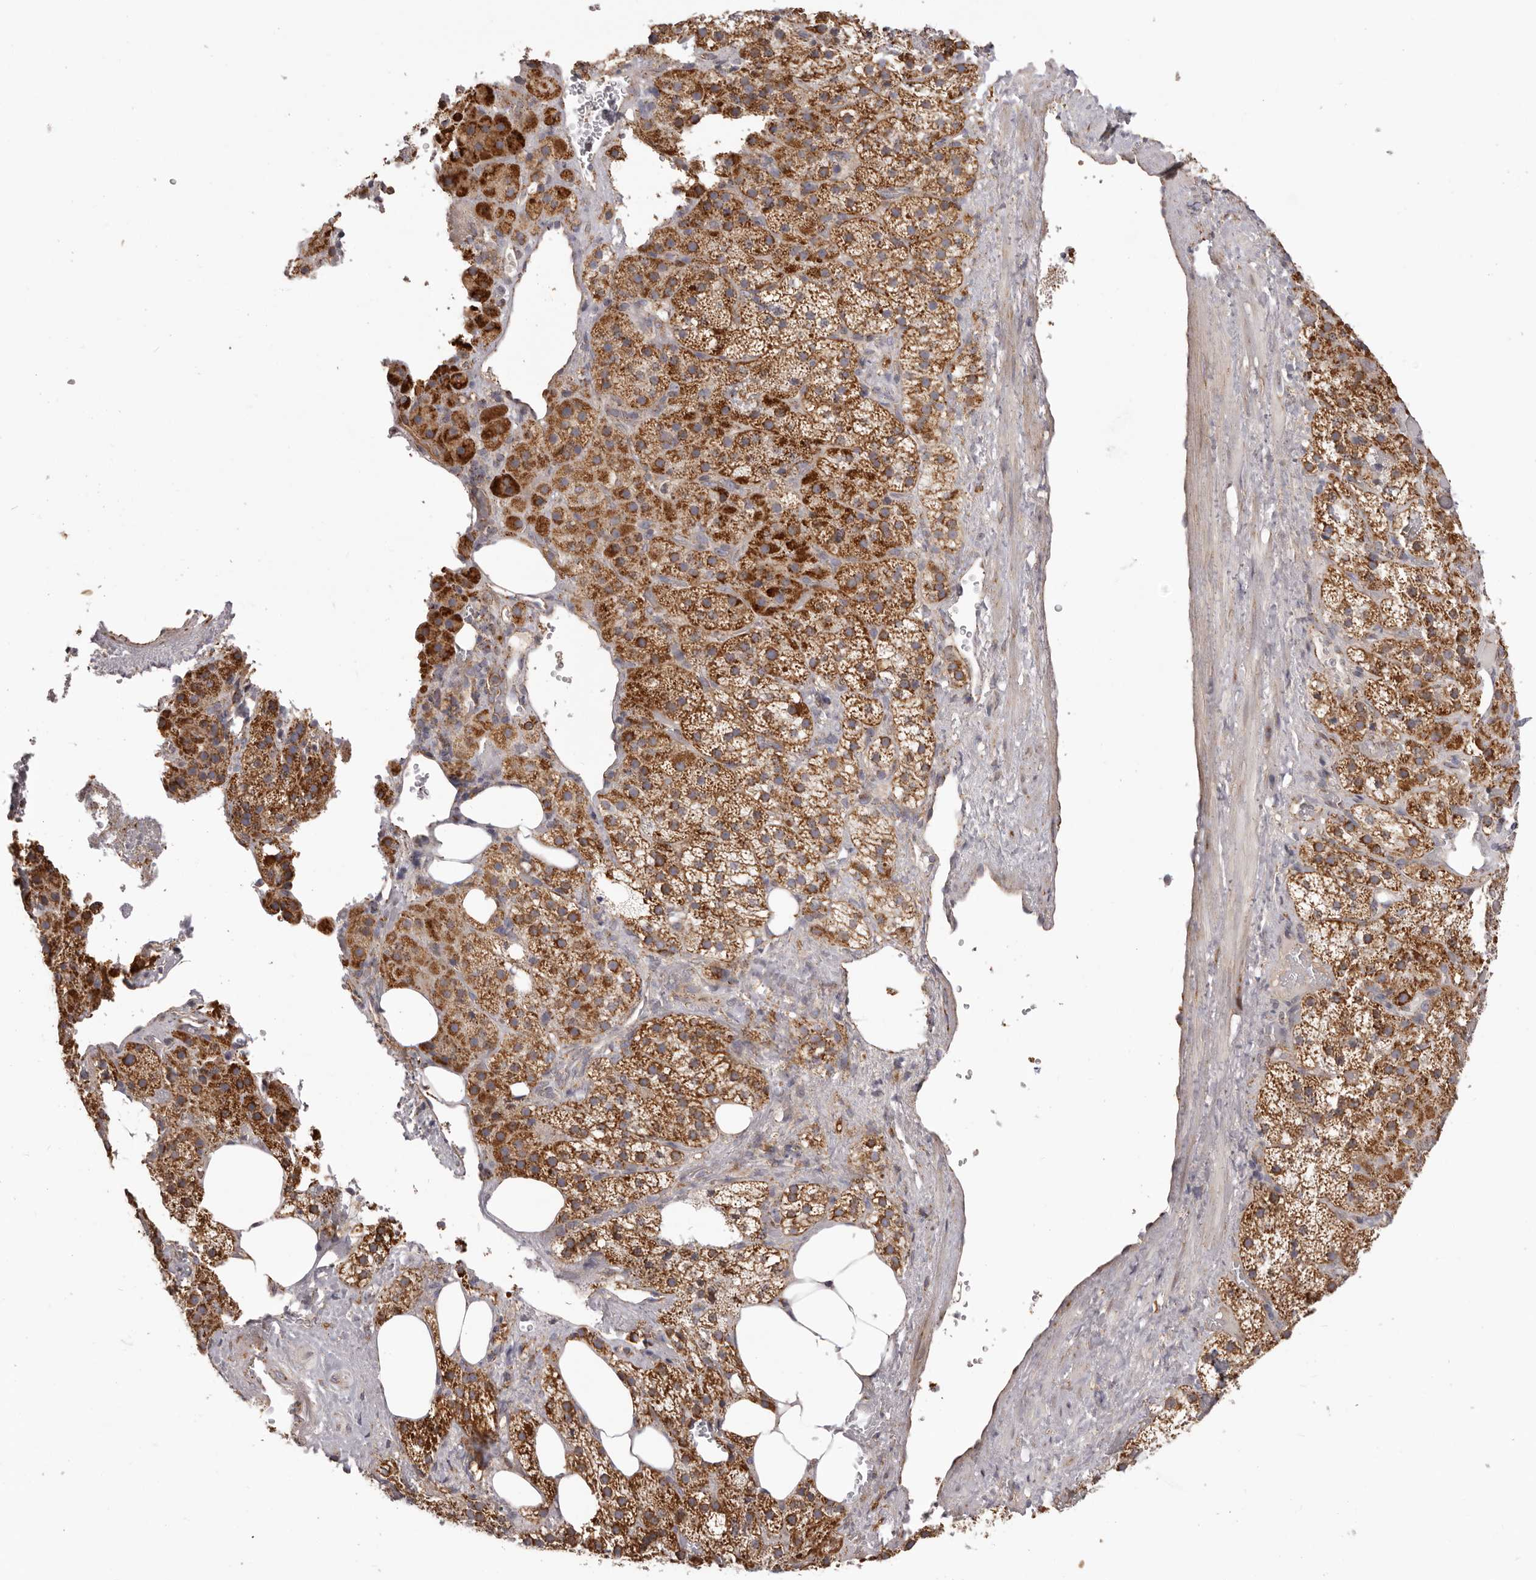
{"staining": {"intensity": "strong", "quantity": ">75%", "location": "cytoplasmic/membranous"}, "tissue": "adrenal gland", "cell_type": "Glandular cells", "image_type": "normal", "snomed": [{"axis": "morphology", "description": "Normal tissue, NOS"}, {"axis": "topography", "description": "Adrenal gland"}], "caption": "Brown immunohistochemical staining in benign human adrenal gland shows strong cytoplasmic/membranous staining in about >75% of glandular cells.", "gene": "CHRM2", "patient": {"sex": "female", "age": 59}}